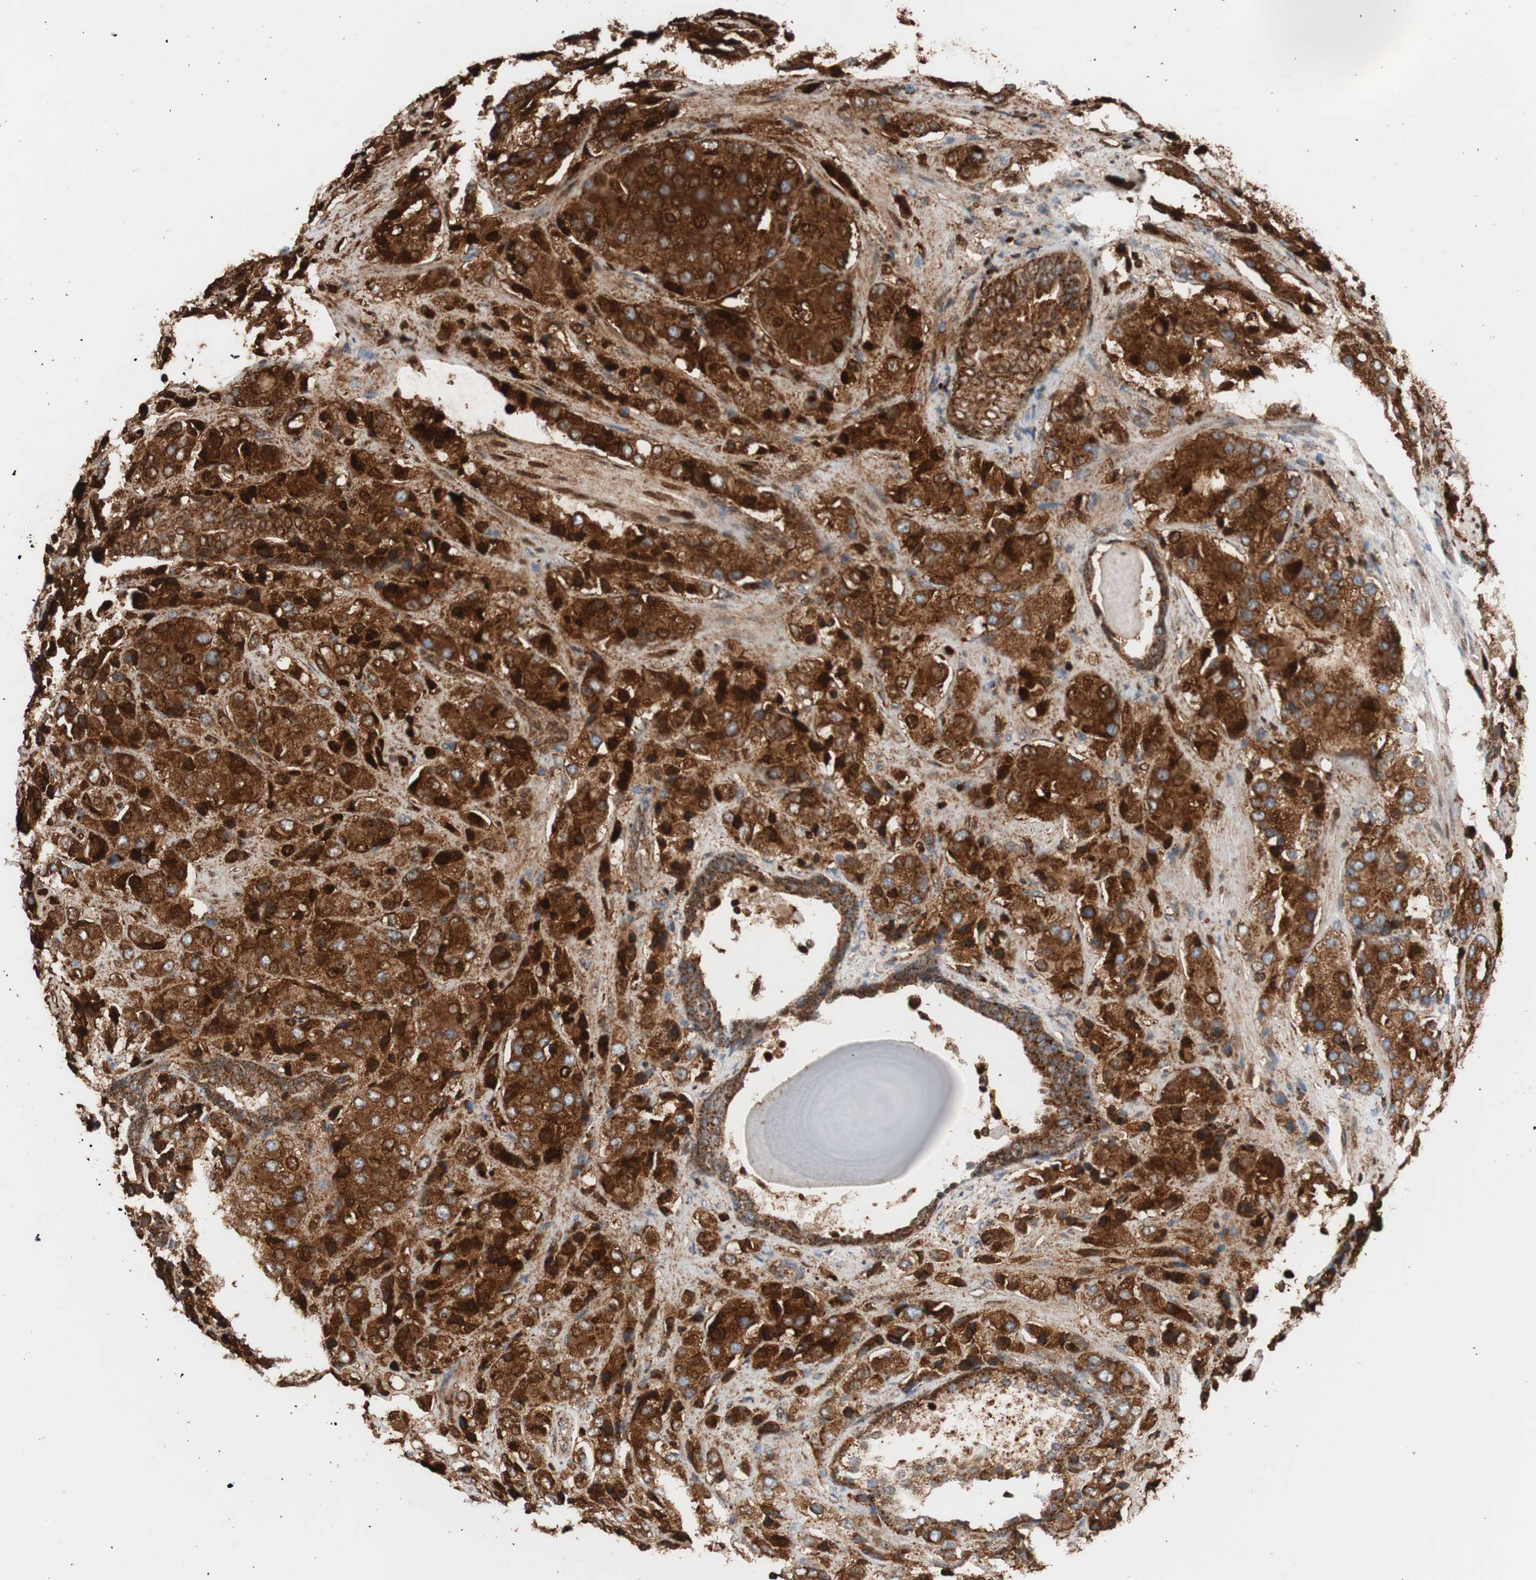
{"staining": {"intensity": "strong", "quantity": ">75%", "location": "cytoplasmic/membranous"}, "tissue": "prostate cancer", "cell_type": "Tumor cells", "image_type": "cancer", "snomed": [{"axis": "morphology", "description": "Adenocarcinoma, High grade"}, {"axis": "topography", "description": "Prostate"}], "caption": "This is an image of immunohistochemistry (IHC) staining of prostate adenocarcinoma (high-grade), which shows strong positivity in the cytoplasmic/membranous of tumor cells.", "gene": "LAMP1", "patient": {"sex": "male", "age": 70}}